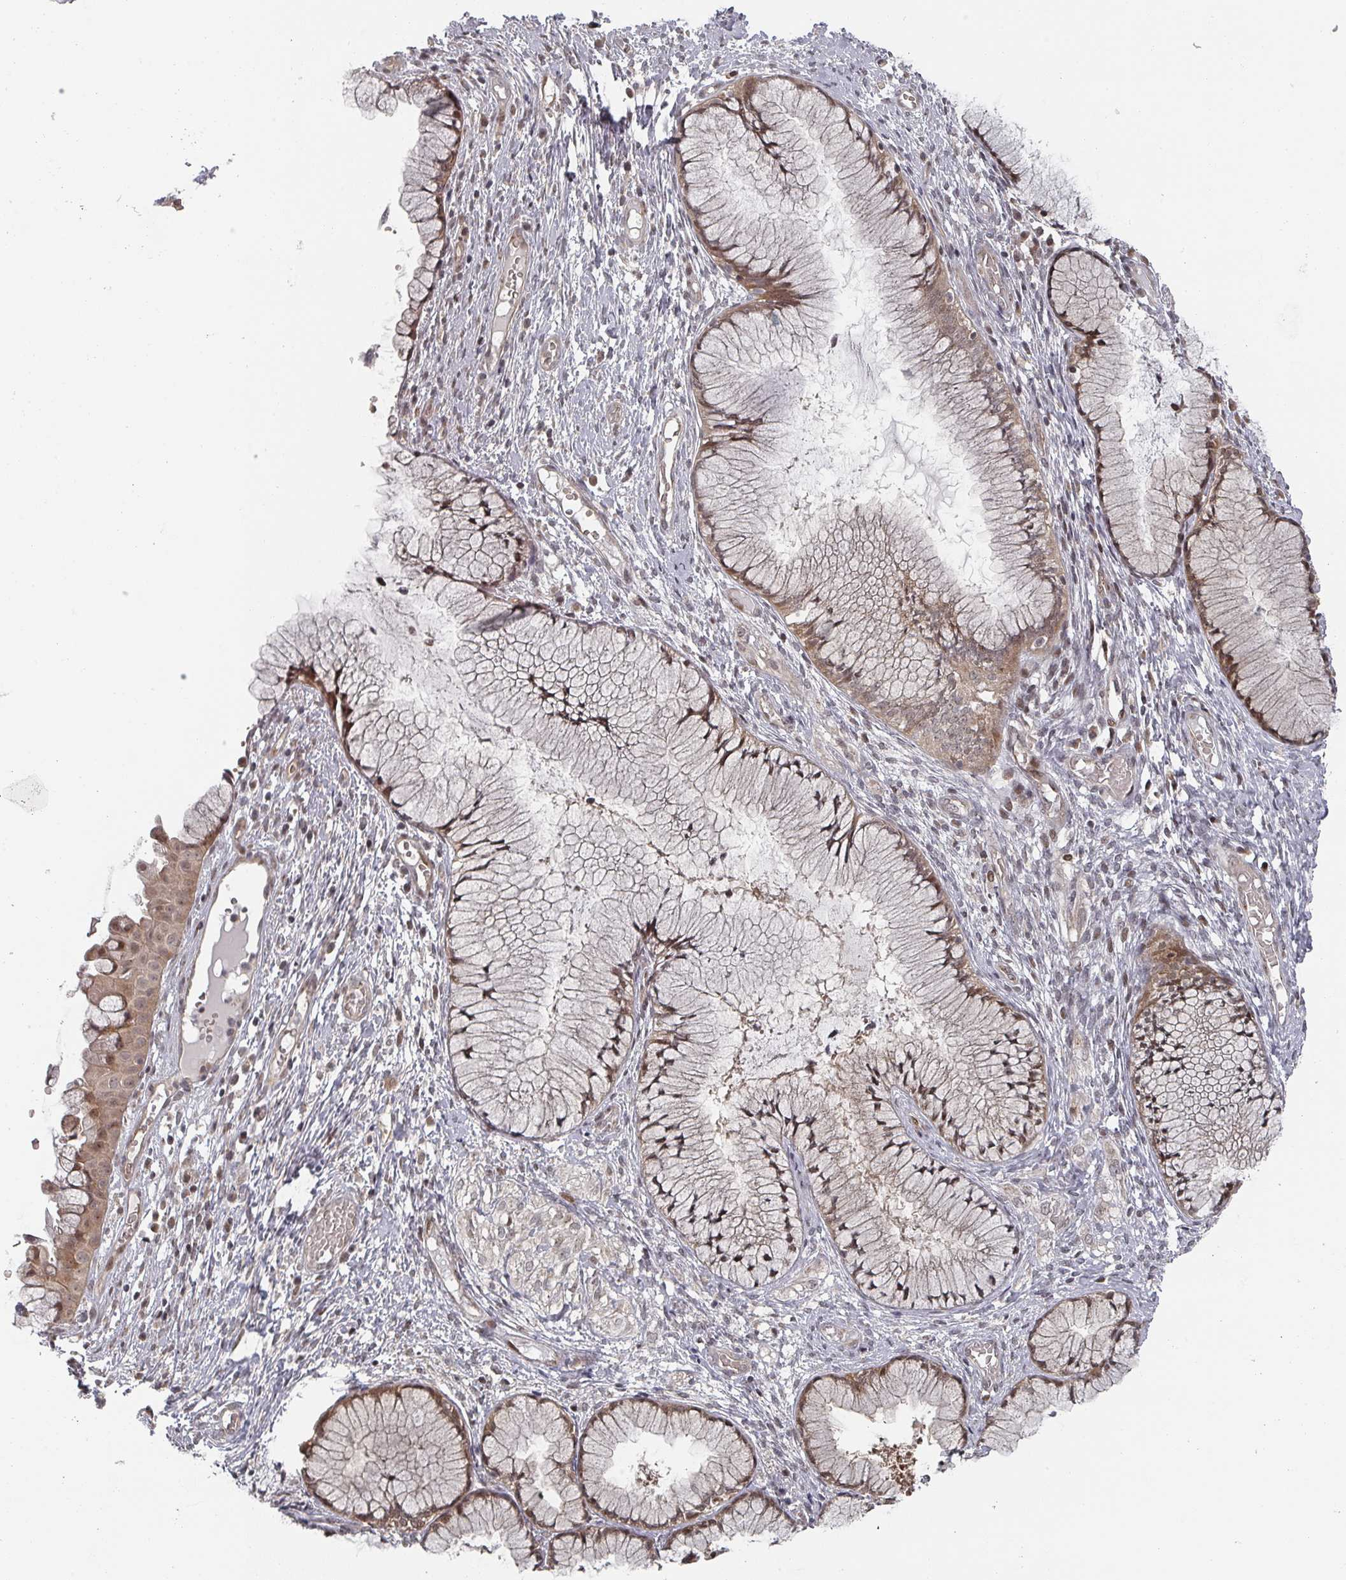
{"staining": {"intensity": "moderate", "quantity": ">75%", "location": "cytoplasmic/membranous,nuclear"}, "tissue": "cervix", "cell_type": "Glandular cells", "image_type": "normal", "snomed": [{"axis": "morphology", "description": "Normal tissue, NOS"}, {"axis": "topography", "description": "Cervix"}], "caption": "Cervix stained with a protein marker shows moderate staining in glandular cells.", "gene": "KIF1C", "patient": {"sex": "female", "age": 42}}